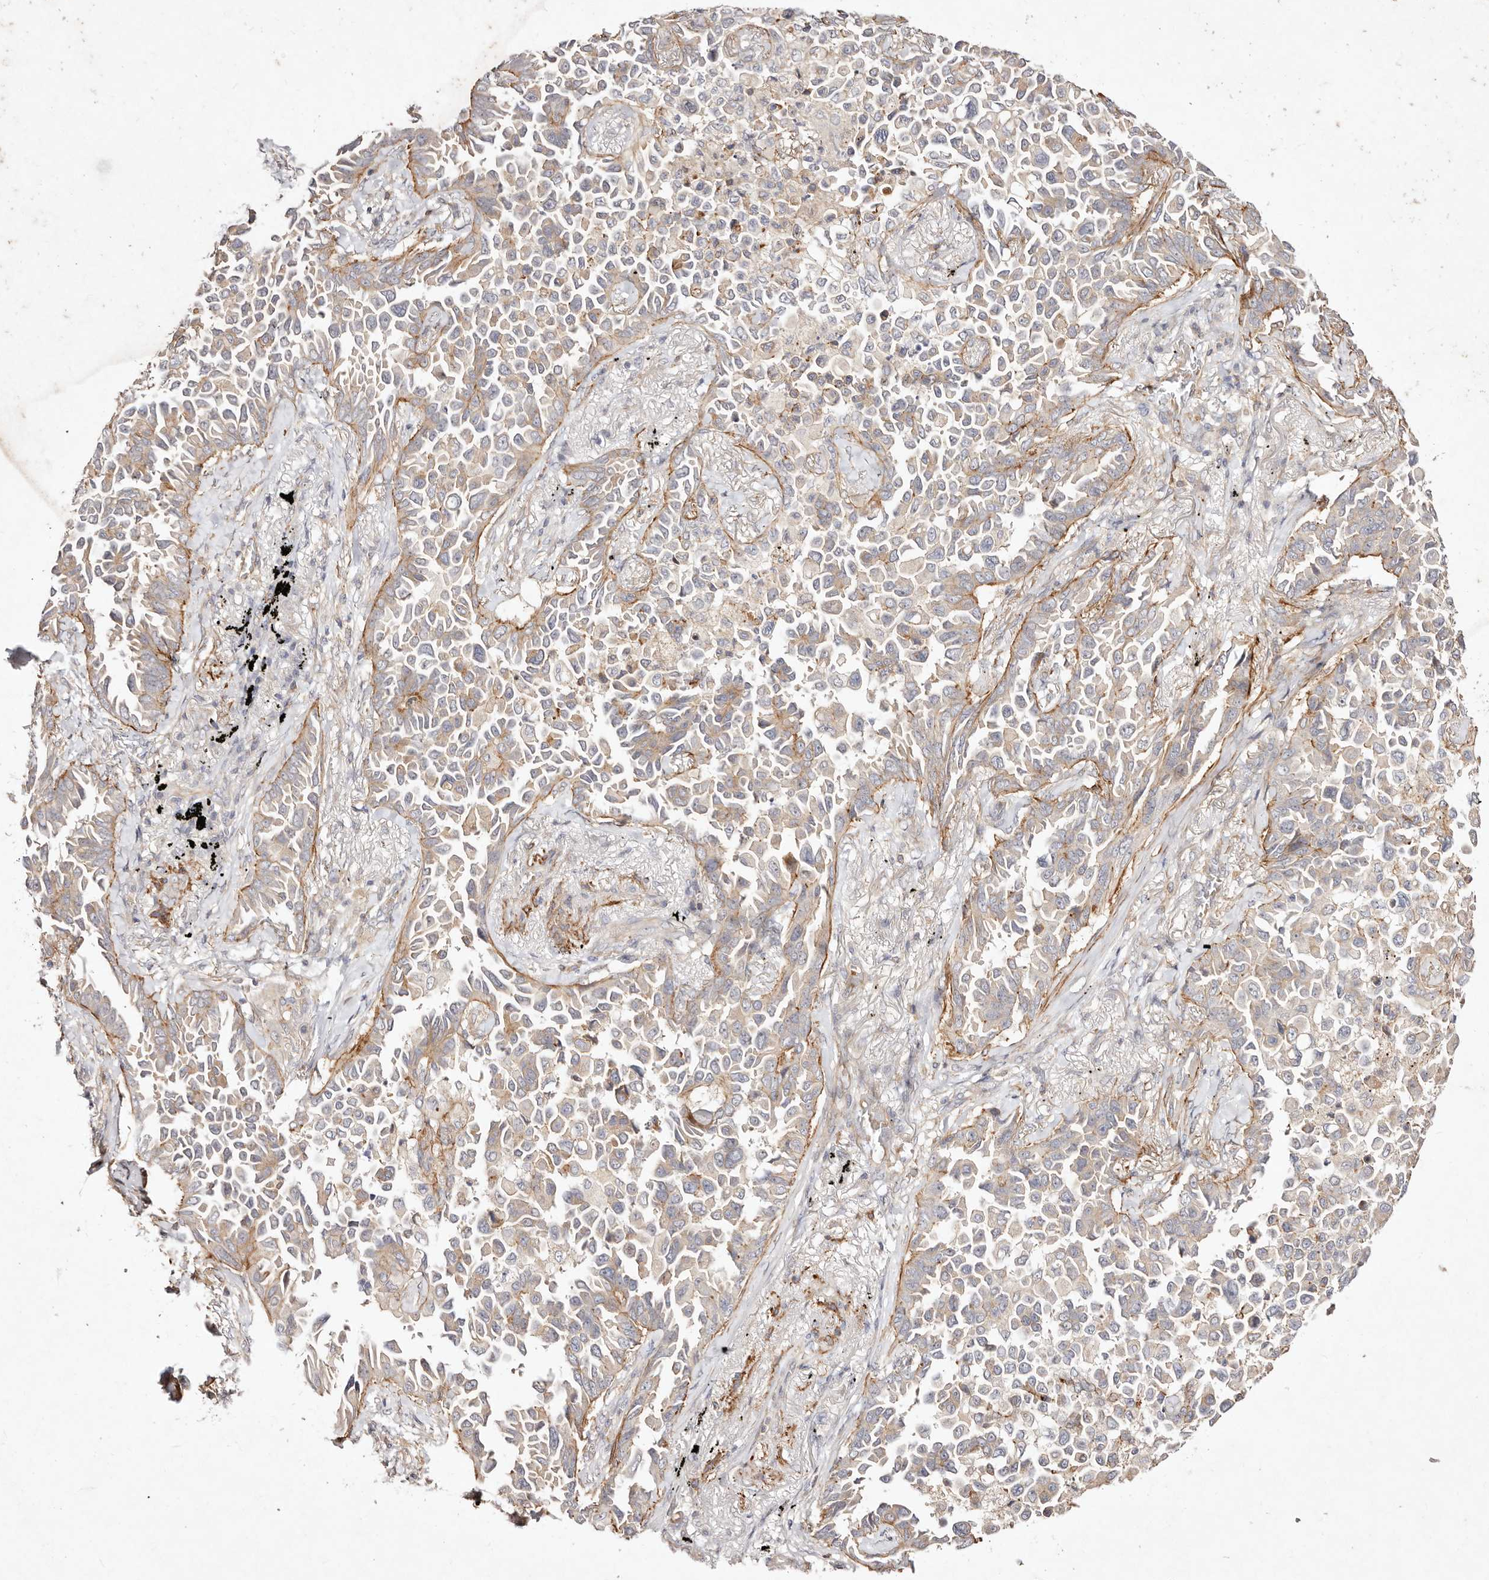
{"staining": {"intensity": "weak", "quantity": "<25%", "location": "cytoplasmic/membranous"}, "tissue": "lung cancer", "cell_type": "Tumor cells", "image_type": "cancer", "snomed": [{"axis": "morphology", "description": "Adenocarcinoma, NOS"}, {"axis": "topography", "description": "Lung"}], "caption": "This is an immunohistochemistry histopathology image of lung cancer (adenocarcinoma). There is no expression in tumor cells.", "gene": "MTMR11", "patient": {"sex": "female", "age": 67}}